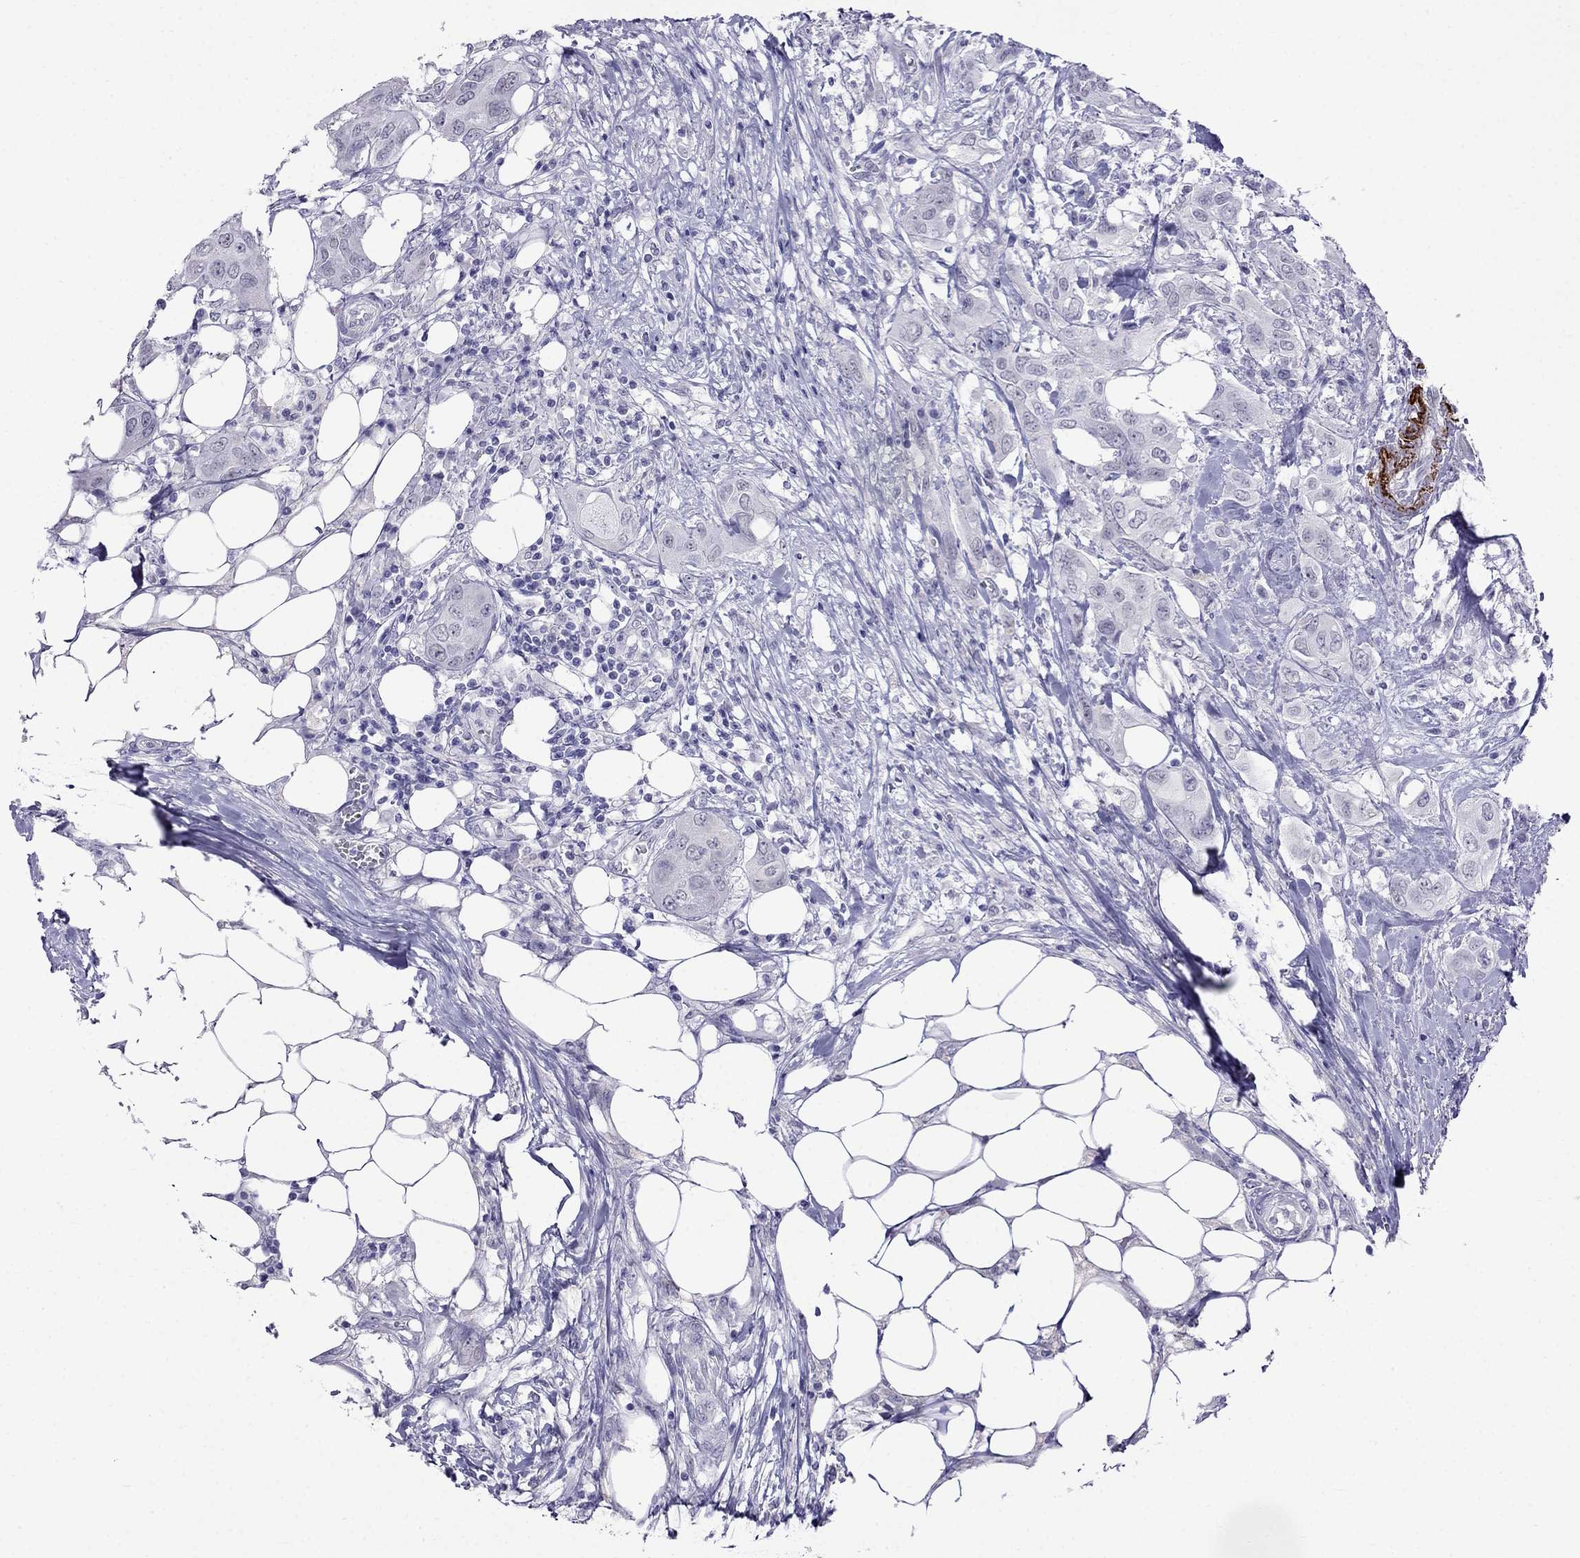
{"staining": {"intensity": "negative", "quantity": "none", "location": "none"}, "tissue": "urothelial cancer", "cell_type": "Tumor cells", "image_type": "cancer", "snomed": [{"axis": "morphology", "description": "Urothelial carcinoma, NOS"}, {"axis": "morphology", "description": "Urothelial carcinoma, High grade"}, {"axis": "topography", "description": "Urinary bladder"}], "caption": "Immunohistochemical staining of human transitional cell carcinoma shows no significant expression in tumor cells.", "gene": "MGP", "patient": {"sex": "male", "age": 63}}